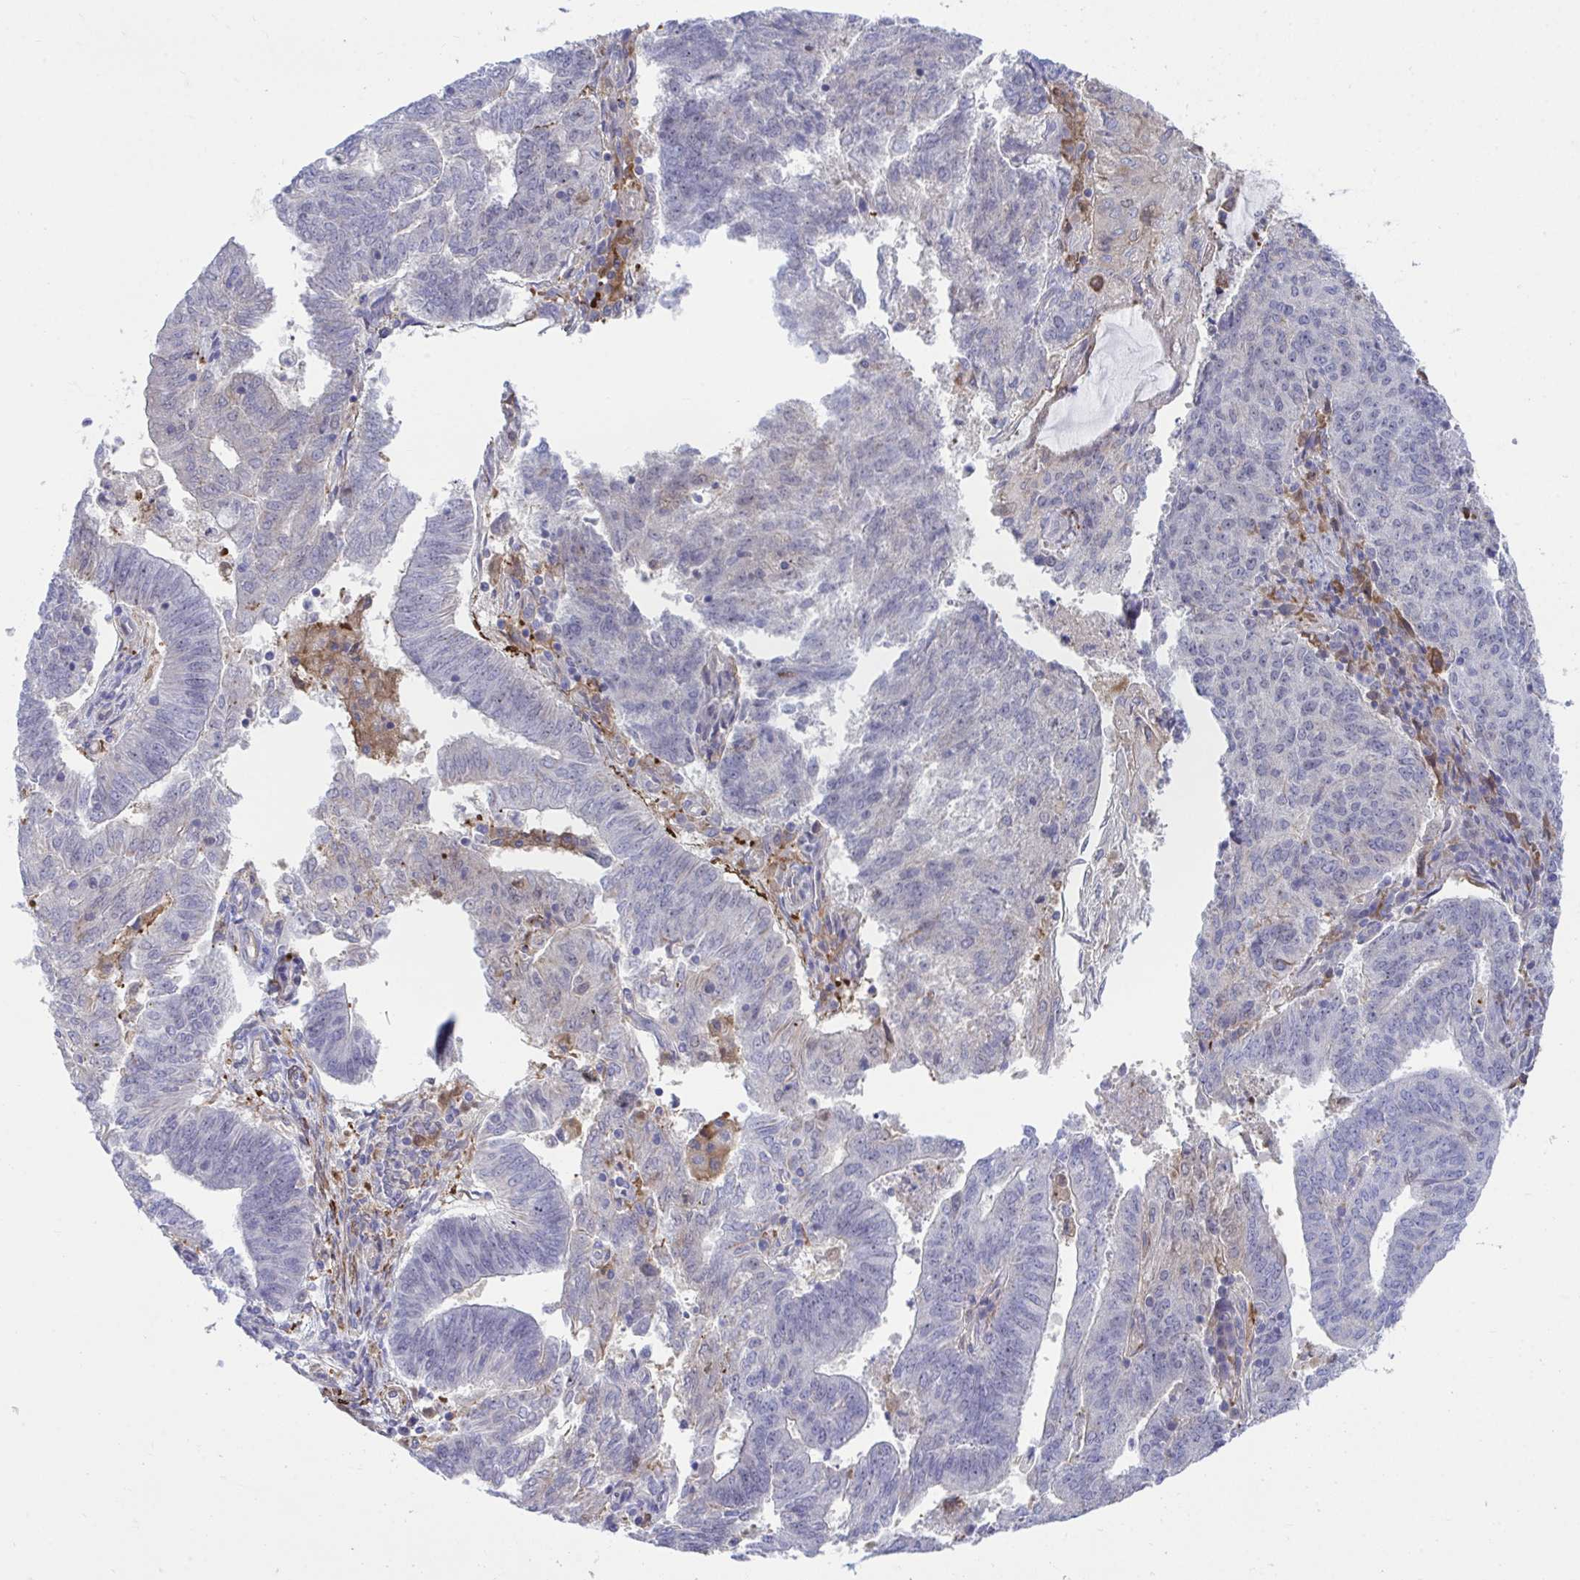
{"staining": {"intensity": "weak", "quantity": "<25%", "location": "cytoplasmic/membranous"}, "tissue": "endometrial cancer", "cell_type": "Tumor cells", "image_type": "cancer", "snomed": [{"axis": "morphology", "description": "Adenocarcinoma, NOS"}, {"axis": "topography", "description": "Endometrium"}], "caption": "Immunohistochemistry of human endometrial cancer shows no expression in tumor cells. The staining was performed using DAB (3,3'-diaminobenzidine) to visualize the protein expression in brown, while the nuclei were stained in blue with hematoxylin (Magnification: 20x).", "gene": "CENPQ", "patient": {"sex": "female", "age": 82}}